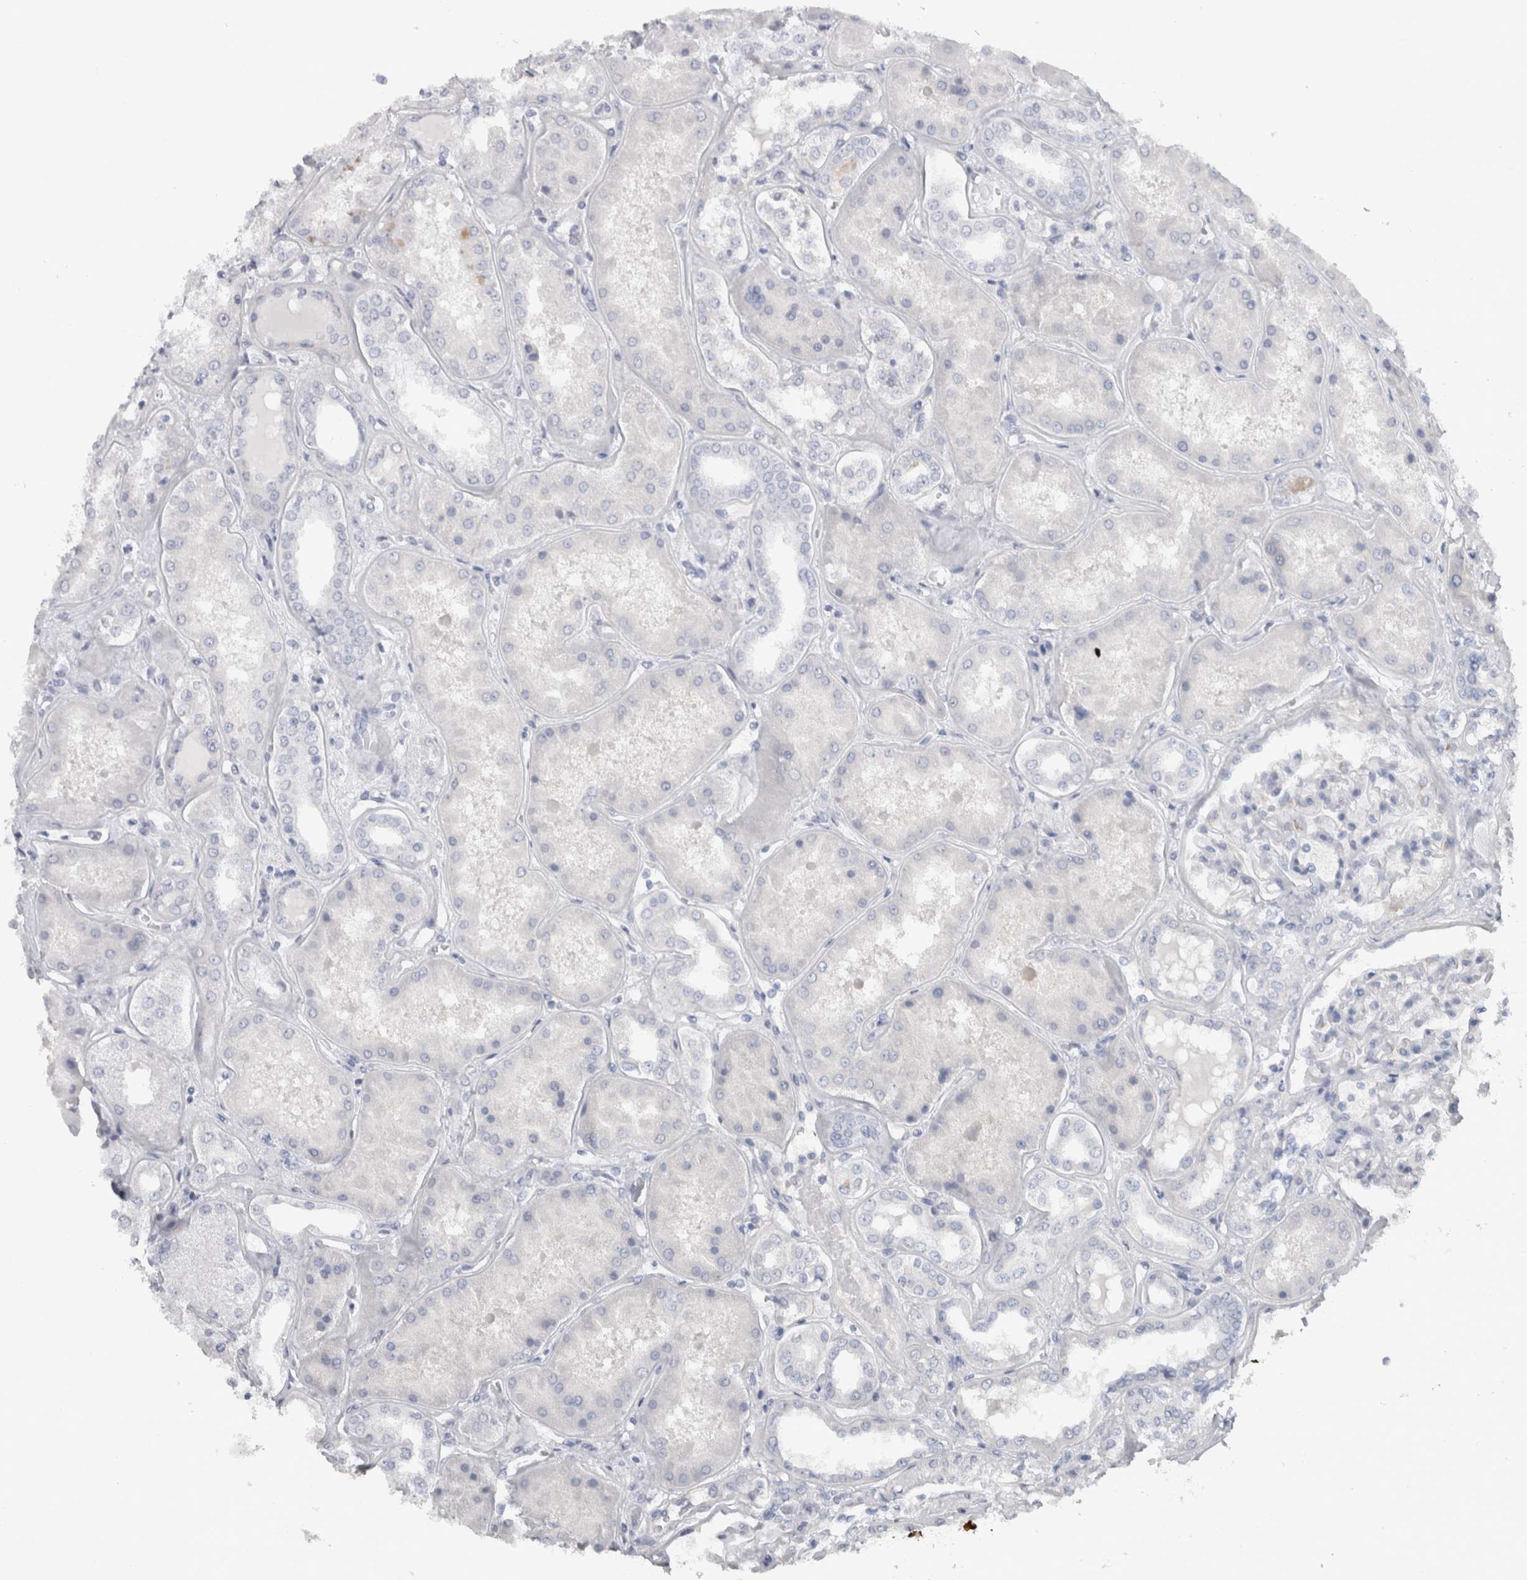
{"staining": {"intensity": "negative", "quantity": "none", "location": "none"}, "tissue": "kidney", "cell_type": "Cells in glomeruli", "image_type": "normal", "snomed": [{"axis": "morphology", "description": "Normal tissue, NOS"}, {"axis": "topography", "description": "Kidney"}], "caption": "Cells in glomeruli are negative for brown protein staining in unremarkable kidney. (Brightfield microscopy of DAB IHC at high magnification).", "gene": "CDH17", "patient": {"sex": "female", "age": 56}}